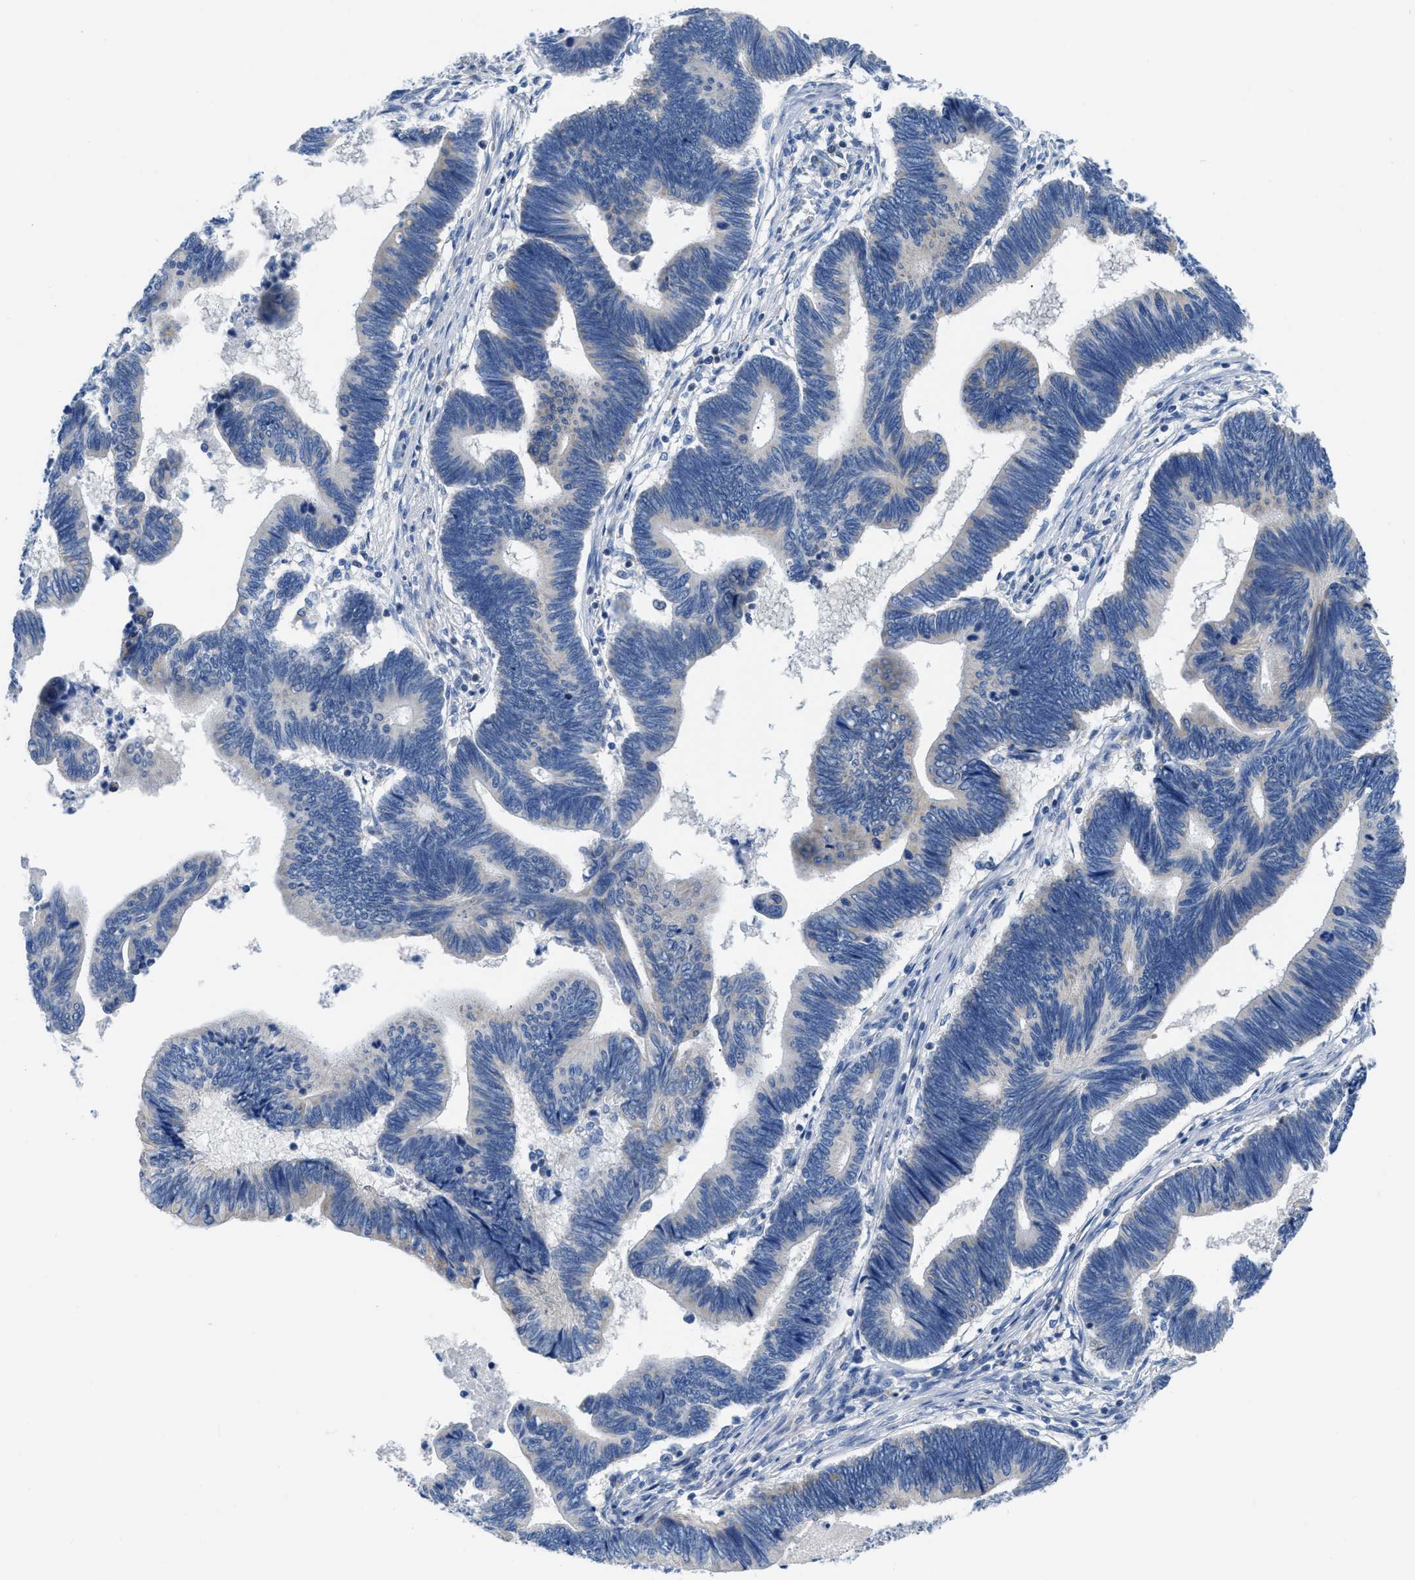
{"staining": {"intensity": "negative", "quantity": "none", "location": "none"}, "tissue": "pancreatic cancer", "cell_type": "Tumor cells", "image_type": "cancer", "snomed": [{"axis": "morphology", "description": "Adenocarcinoma, NOS"}, {"axis": "topography", "description": "Pancreas"}], "caption": "Adenocarcinoma (pancreatic) stained for a protein using immunohistochemistry exhibits no staining tumor cells.", "gene": "ETFA", "patient": {"sex": "female", "age": 70}}